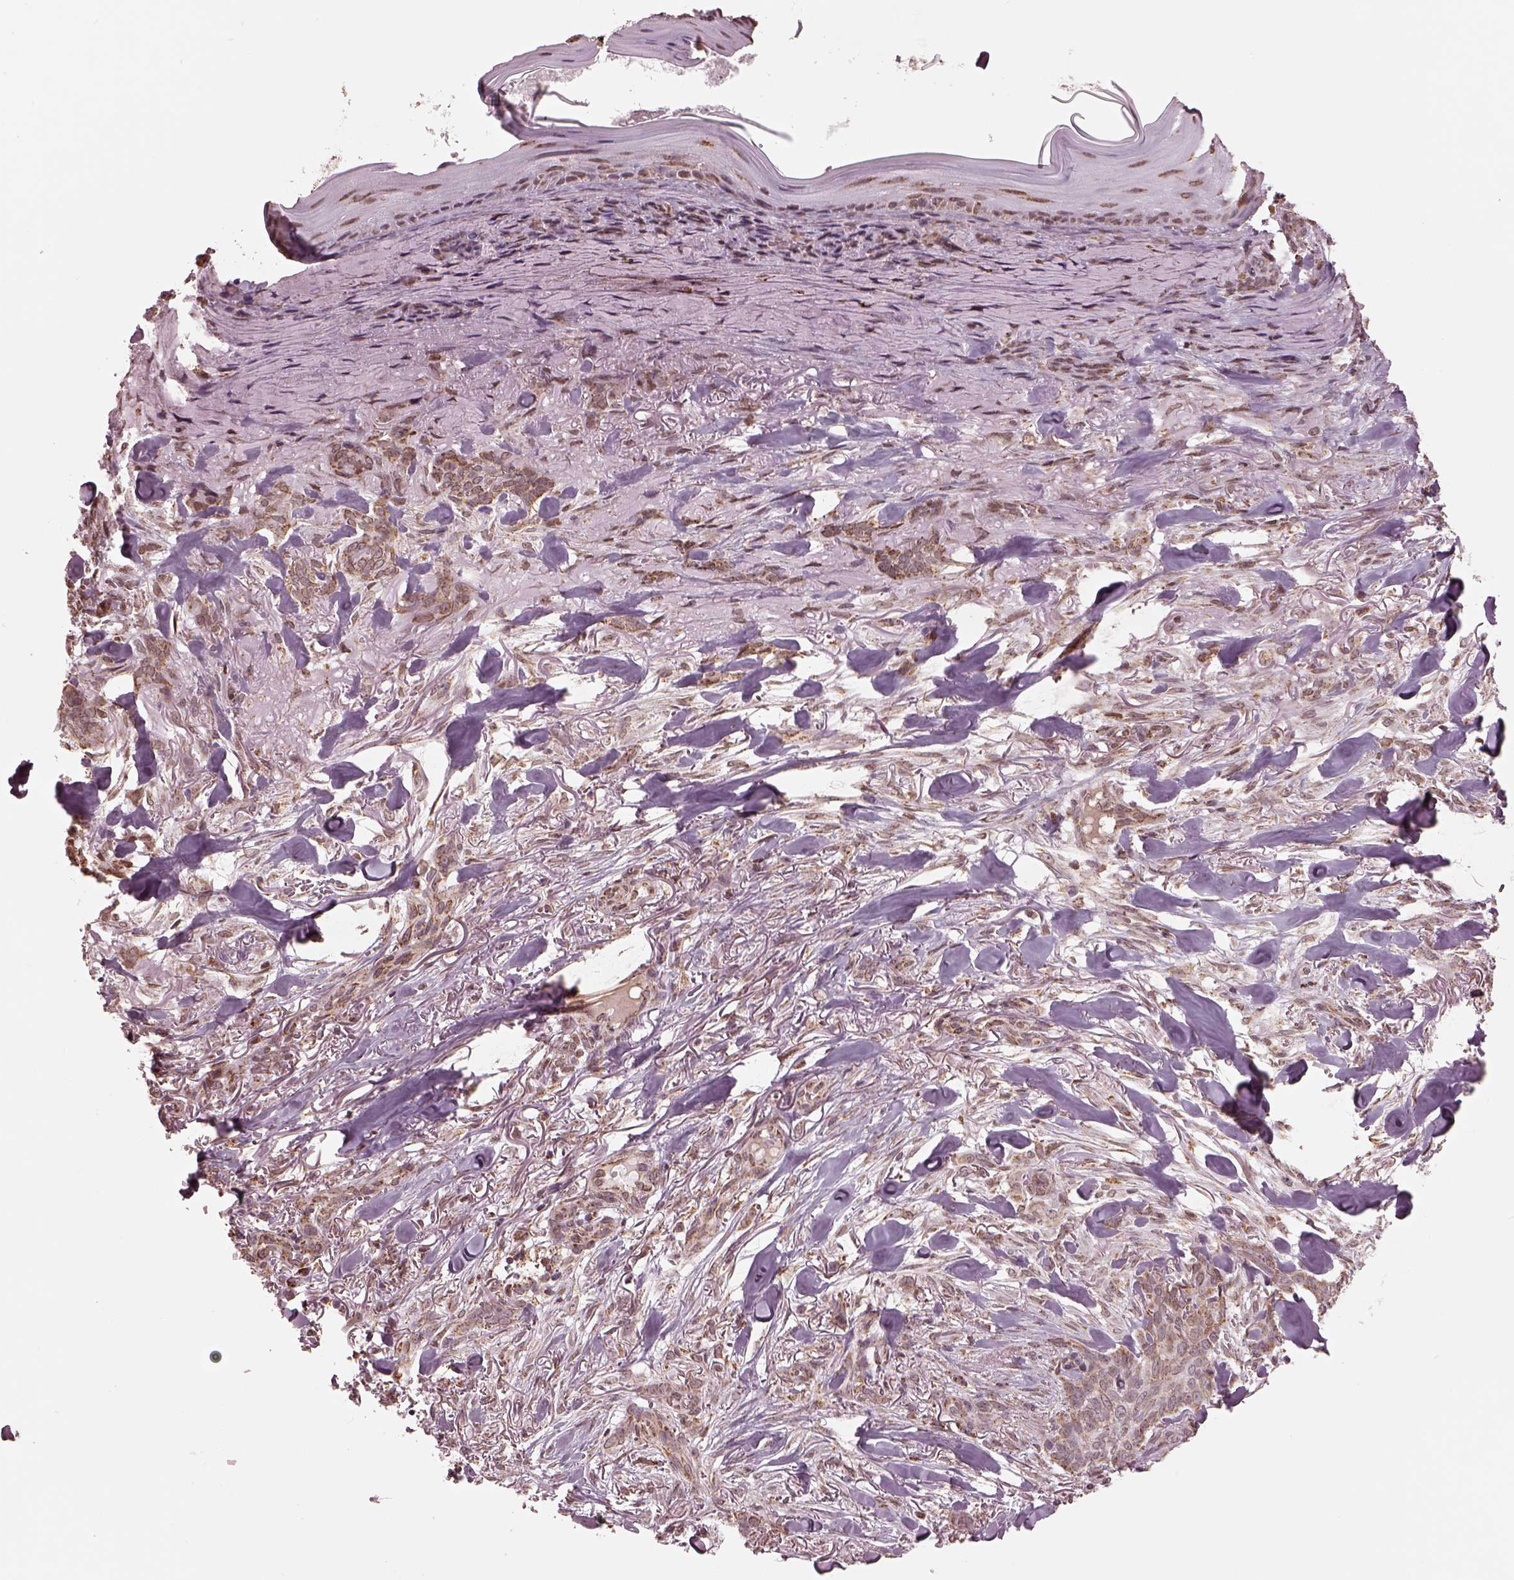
{"staining": {"intensity": "moderate", "quantity": ">75%", "location": "cytoplasmic/membranous"}, "tissue": "skin cancer", "cell_type": "Tumor cells", "image_type": "cancer", "snomed": [{"axis": "morphology", "description": "Basal cell carcinoma"}, {"axis": "topography", "description": "Skin"}], "caption": "Approximately >75% of tumor cells in human skin cancer (basal cell carcinoma) reveal moderate cytoplasmic/membranous protein positivity as visualized by brown immunohistochemical staining.", "gene": "ACOT2", "patient": {"sex": "female", "age": 61}}